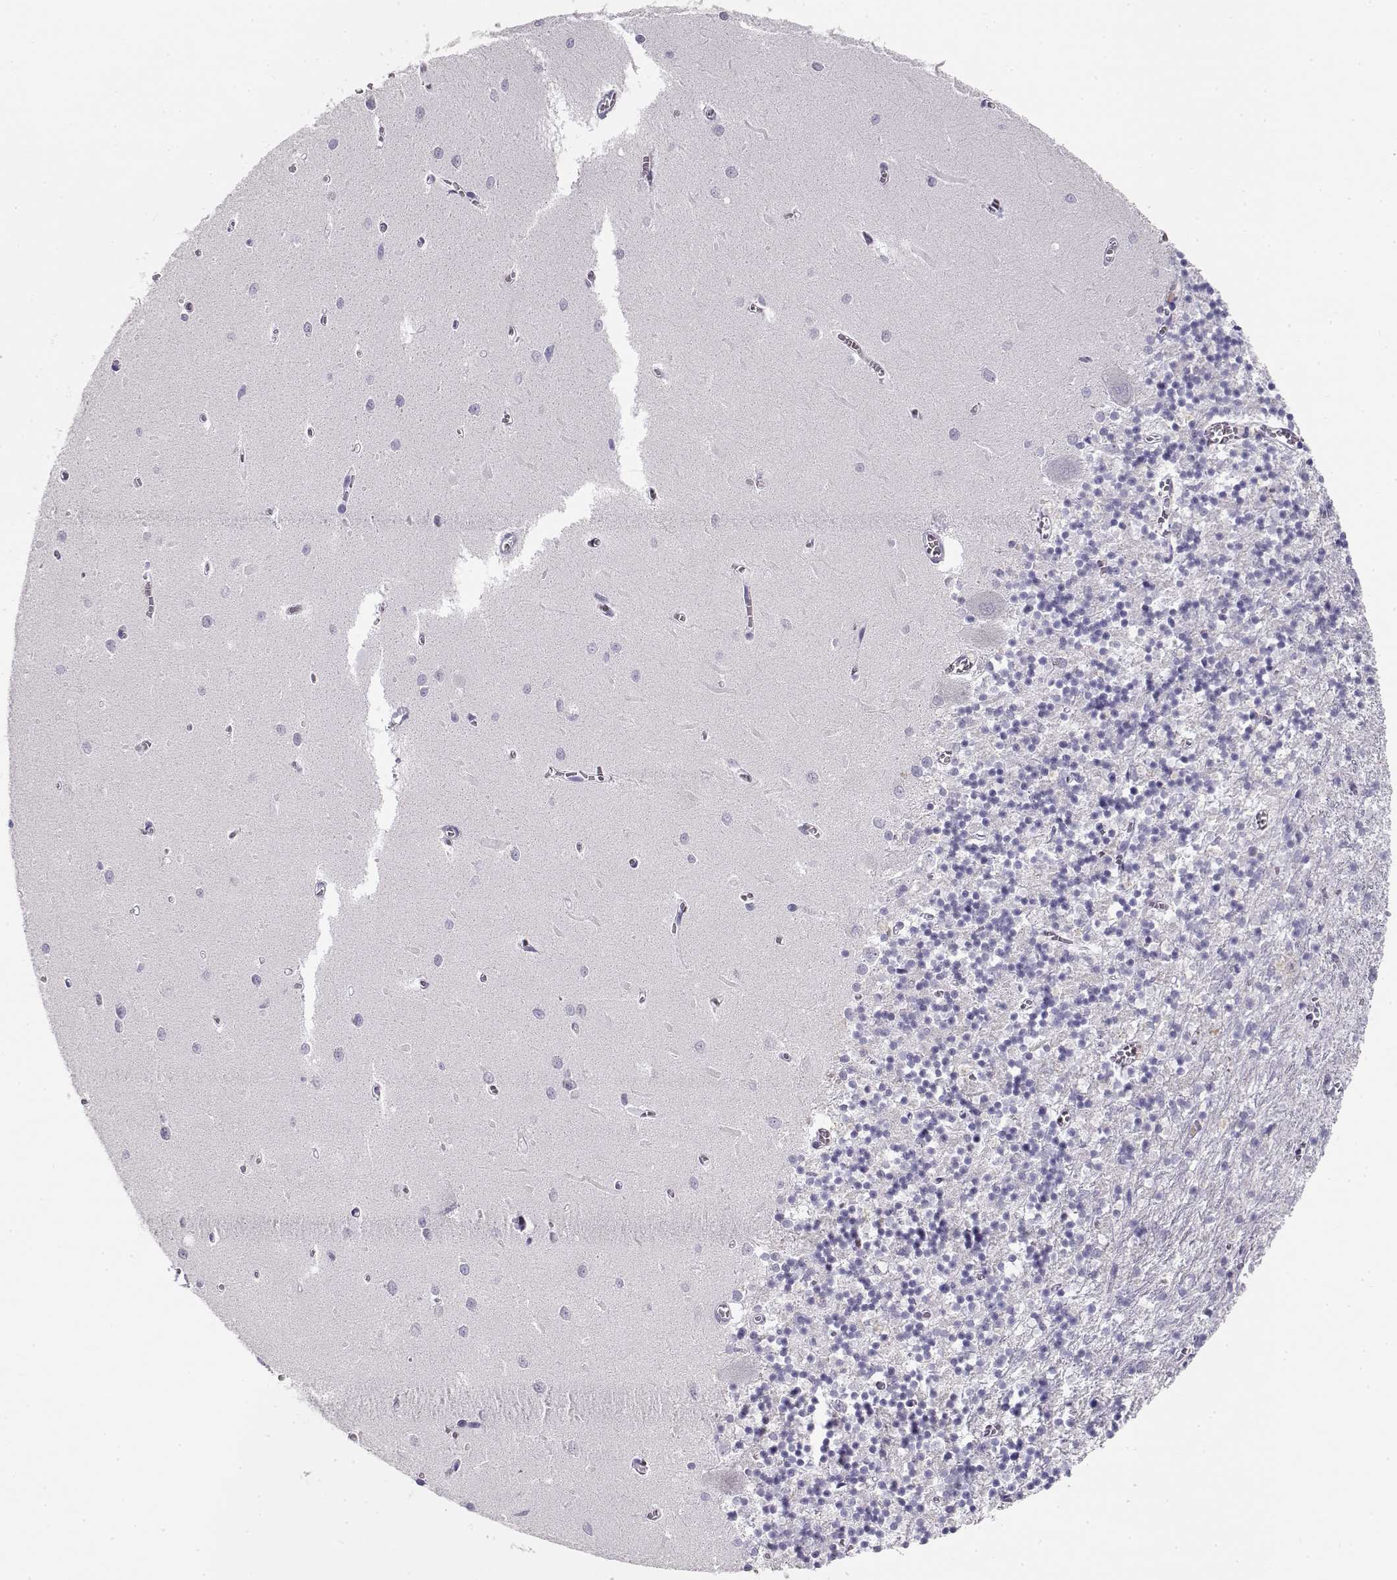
{"staining": {"intensity": "negative", "quantity": "none", "location": "none"}, "tissue": "cerebellum", "cell_type": "Cells in granular layer", "image_type": "normal", "snomed": [{"axis": "morphology", "description": "Normal tissue, NOS"}, {"axis": "topography", "description": "Cerebellum"}], "caption": "This image is of unremarkable cerebellum stained with IHC to label a protein in brown with the nuclei are counter-stained blue. There is no expression in cells in granular layer.", "gene": "NUTM1", "patient": {"sex": "female", "age": 64}}